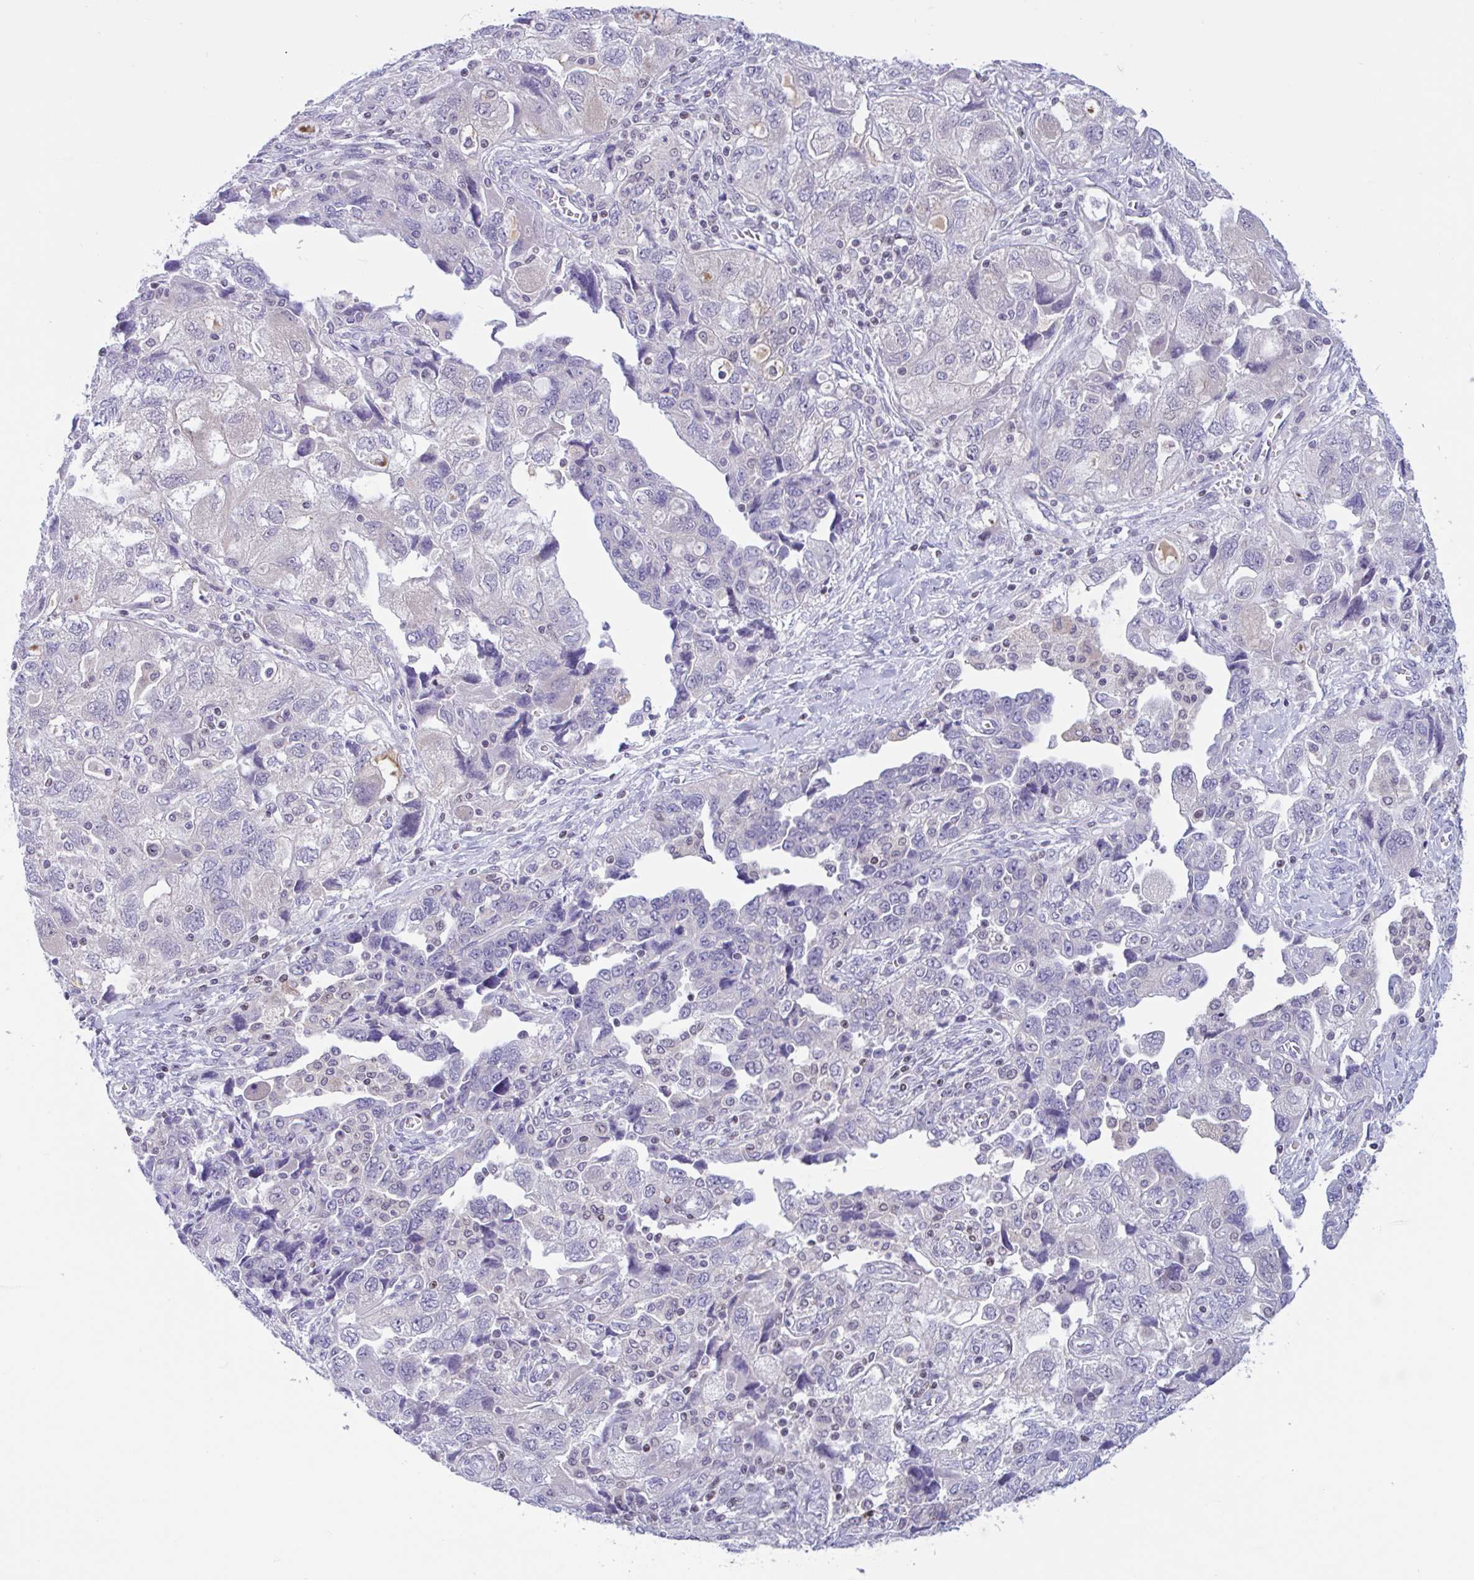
{"staining": {"intensity": "negative", "quantity": "none", "location": "none"}, "tissue": "ovarian cancer", "cell_type": "Tumor cells", "image_type": "cancer", "snomed": [{"axis": "morphology", "description": "Carcinoma, NOS"}, {"axis": "morphology", "description": "Cystadenocarcinoma, serous, NOS"}, {"axis": "topography", "description": "Ovary"}], "caption": "Ovarian cancer (serous cystadenocarcinoma) was stained to show a protein in brown. There is no significant staining in tumor cells.", "gene": "SNX11", "patient": {"sex": "female", "age": 69}}